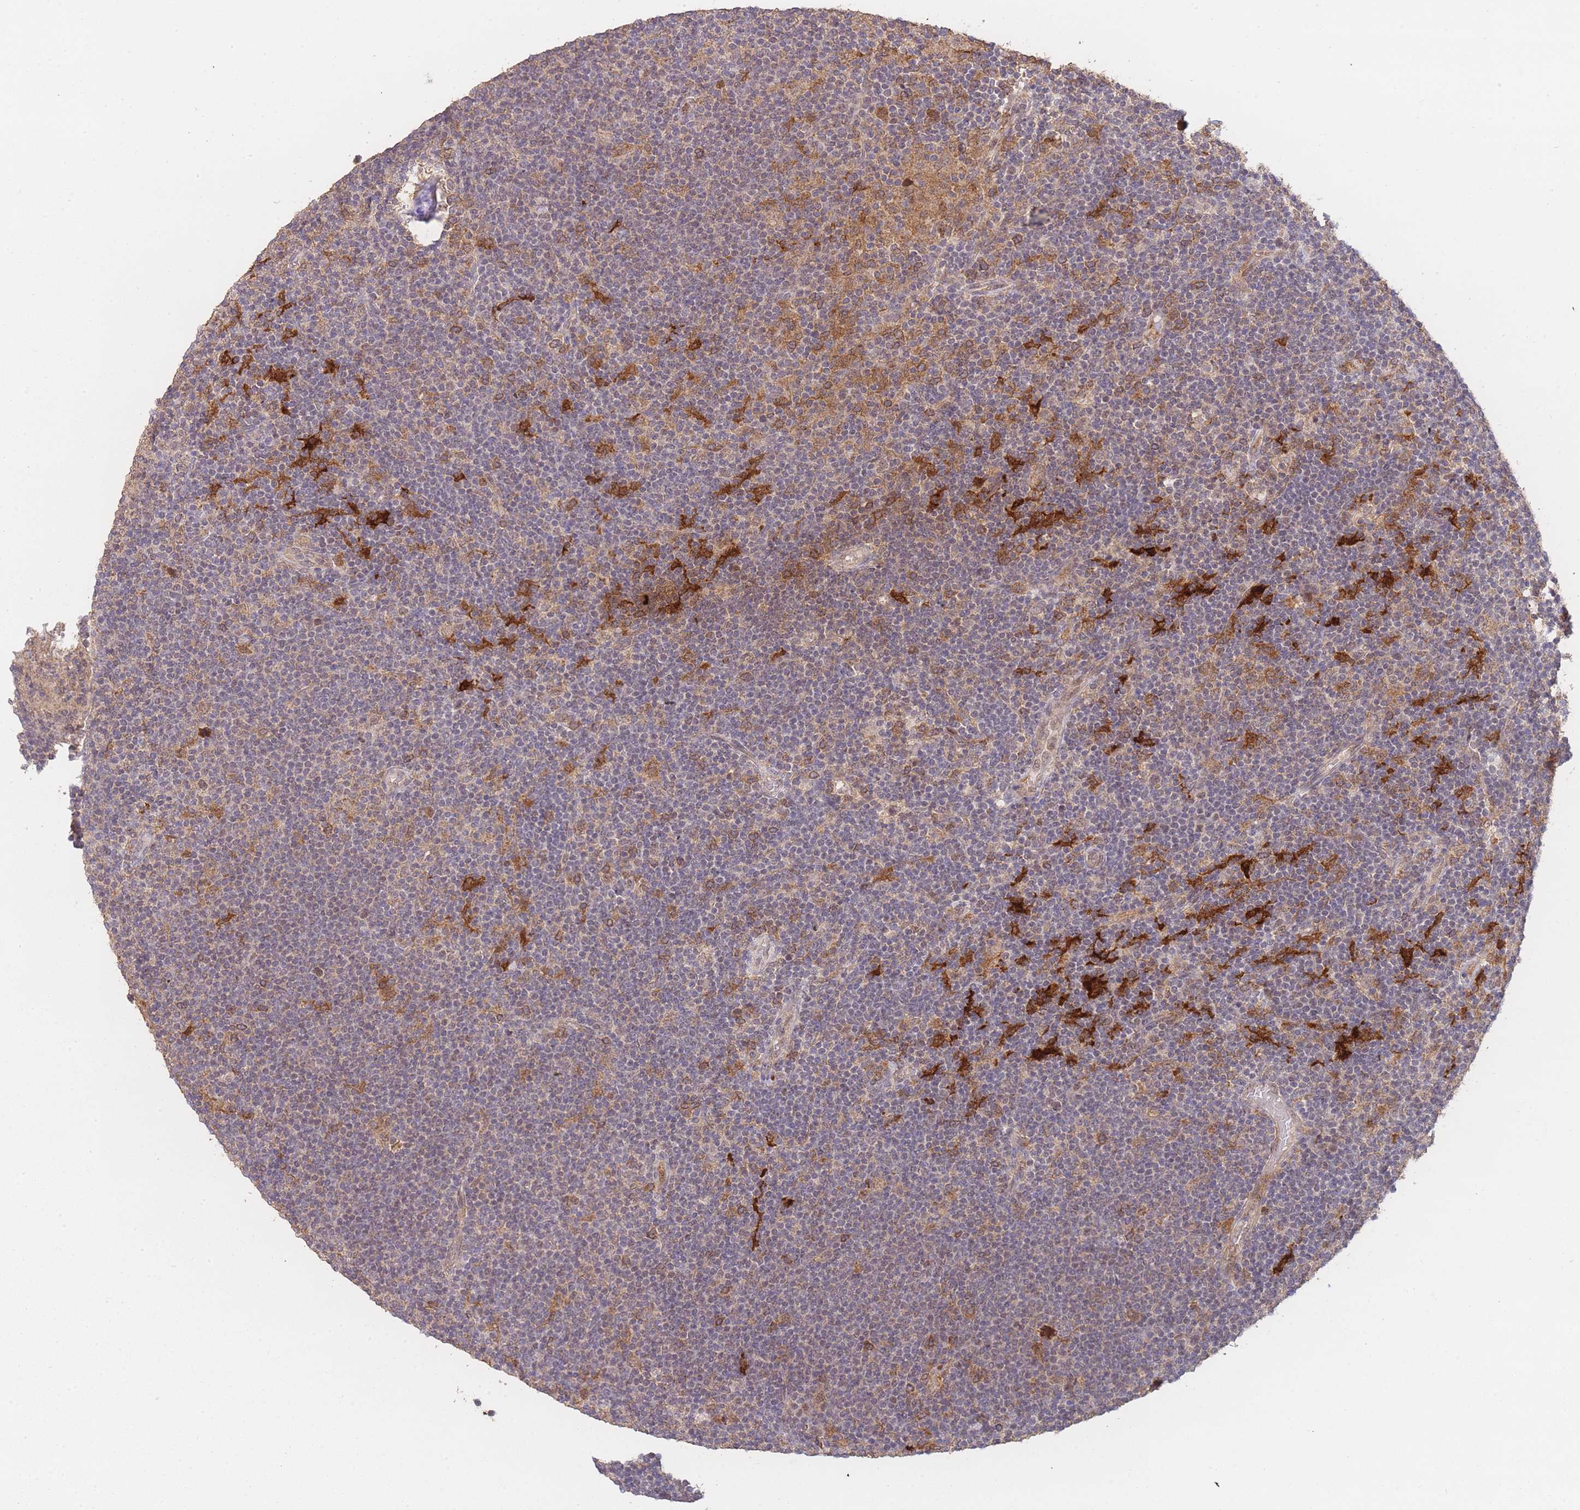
{"staining": {"intensity": "moderate", "quantity": "<25%", "location": "cytoplasmic/membranous"}, "tissue": "lymphoma", "cell_type": "Tumor cells", "image_type": "cancer", "snomed": [{"axis": "morphology", "description": "Hodgkin's disease, NOS"}, {"axis": "topography", "description": "Lymph node"}], "caption": "Immunohistochemical staining of human Hodgkin's disease demonstrates low levels of moderate cytoplasmic/membranous protein positivity in about <25% of tumor cells.", "gene": "RNF144B", "patient": {"sex": "female", "age": 57}}